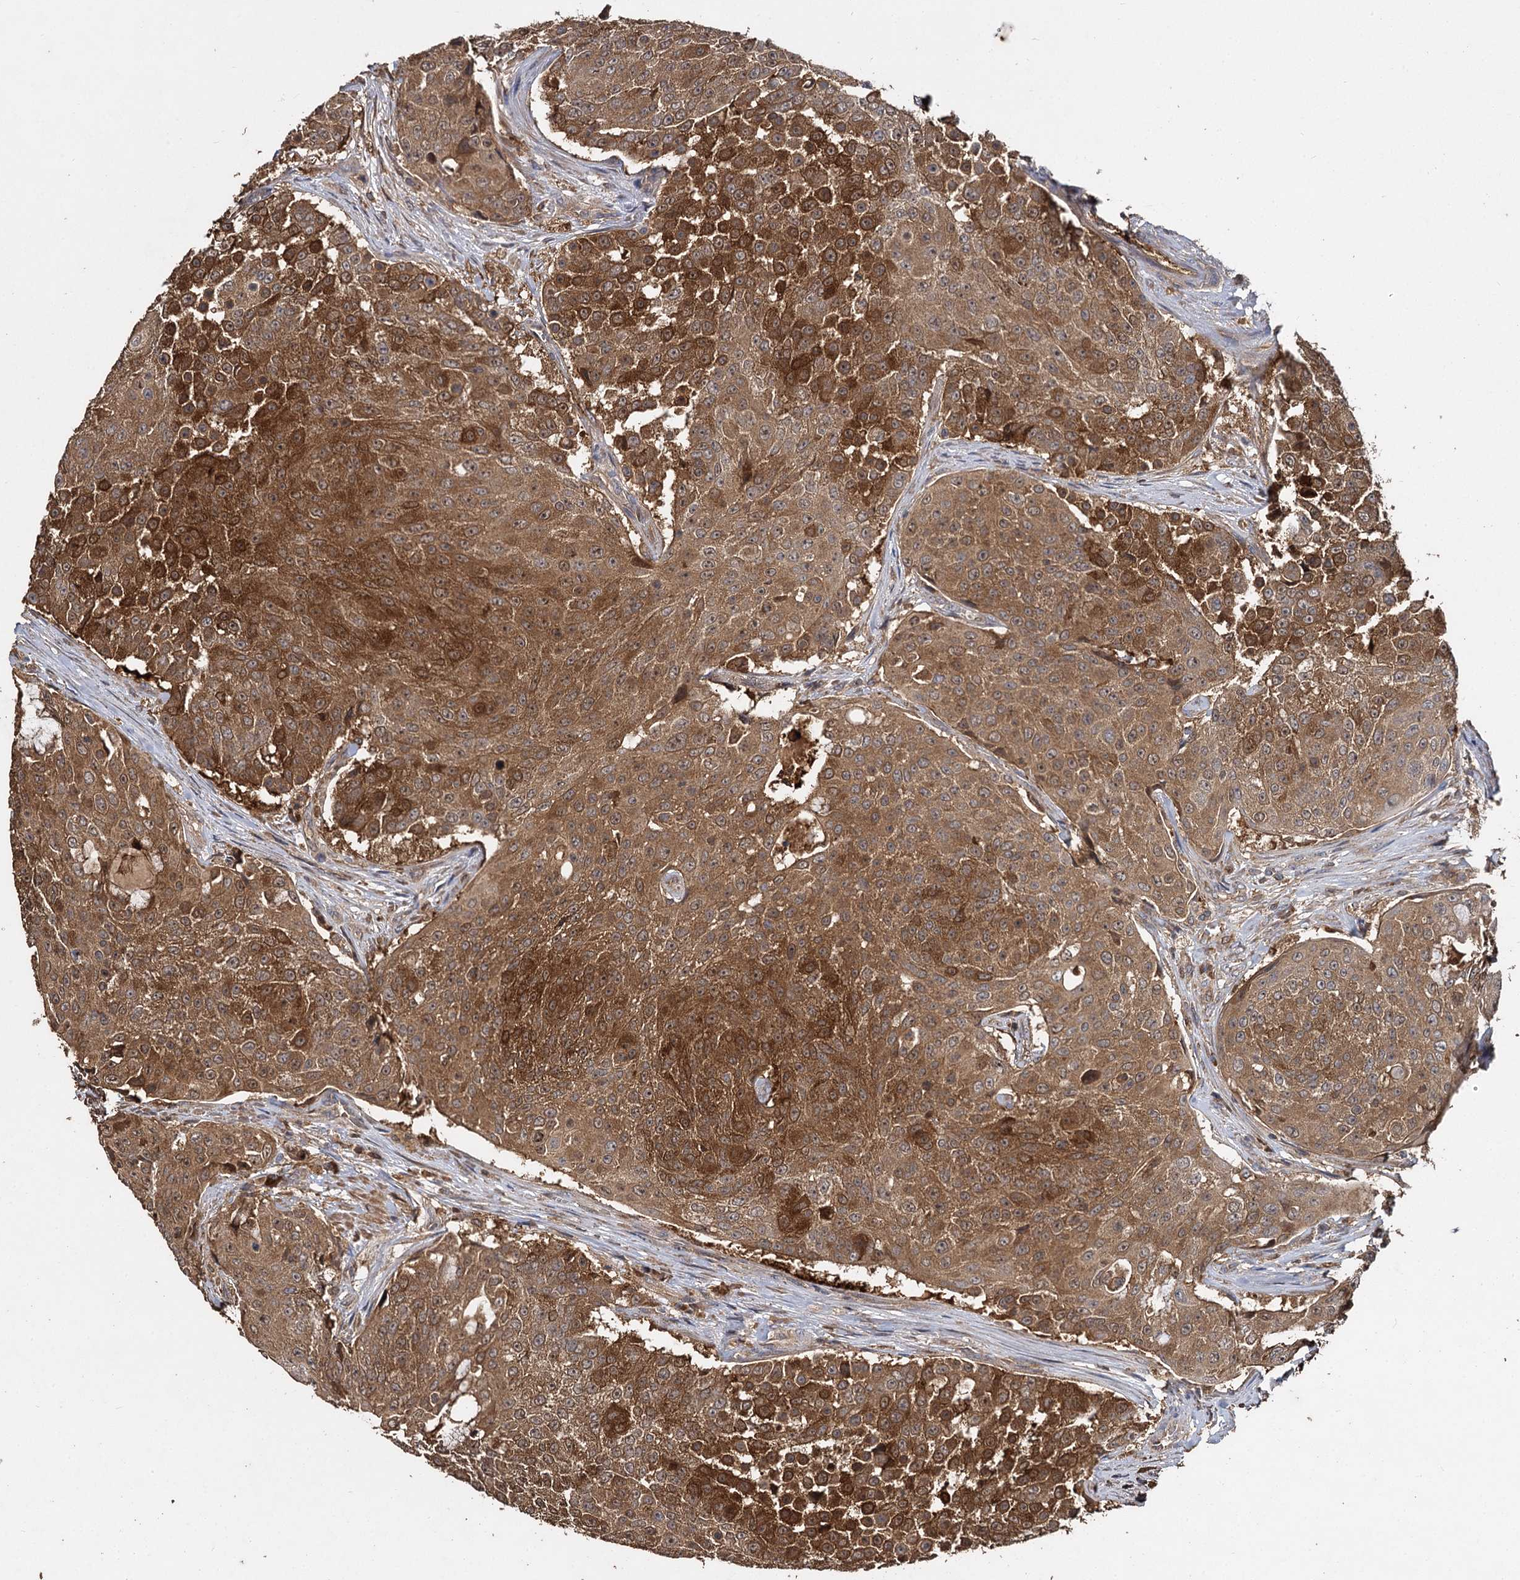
{"staining": {"intensity": "strong", "quantity": ">75%", "location": "cytoplasmic/membranous"}, "tissue": "urothelial cancer", "cell_type": "Tumor cells", "image_type": "cancer", "snomed": [{"axis": "morphology", "description": "Urothelial carcinoma, High grade"}, {"axis": "topography", "description": "Urinary bladder"}], "caption": "This image shows IHC staining of human urothelial carcinoma (high-grade), with high strong cytoplasmic/membranous staining in approximately >75% of tumor cells.", "gene": "GCLC", "patient": {"sex": "female", "age": 63}}